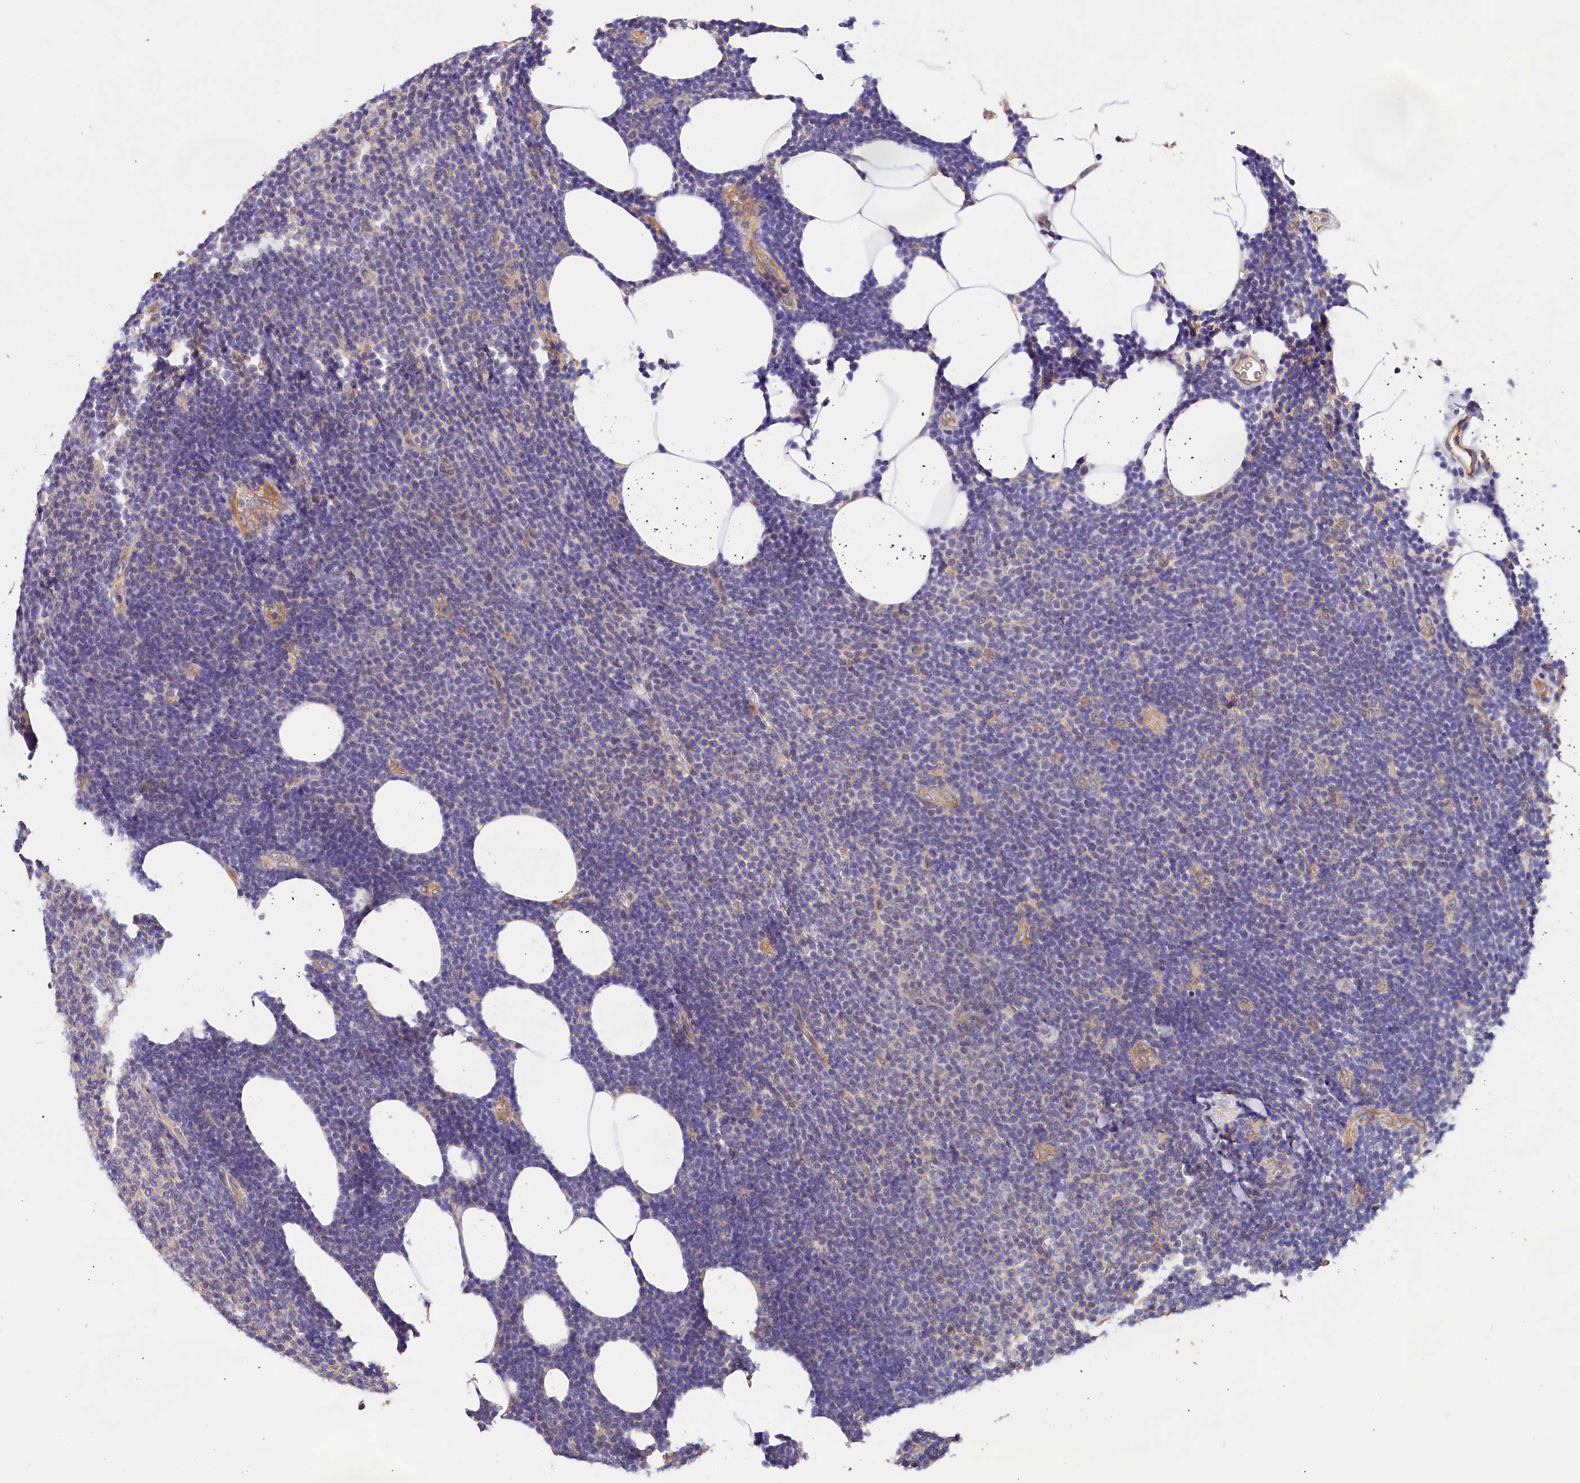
{"staining": {"intensity": "negative", "quantity": "none", "location": "none"}, "tissue": "lymphoma", "cell_type": "Tumor cells", "image_type": "cancer", "snomed": [{"axis": "morphology", "description": "Malignant lymphoma, non-Hodgkin's type, Low grade"}, {"axis": "topography", "description": "Lymph node"}], "caption": "A histopathology image of lymphoma stained for a protein exhibits no brown staining in tumor cells. (Stains: DAB immunohistochemistry (IHC) with hematoxylin counter stain, Microscopy: brightfield microscopy at high magnification).", "gene": "OAS3", "patient": {"sex": "male", "age": 66}}